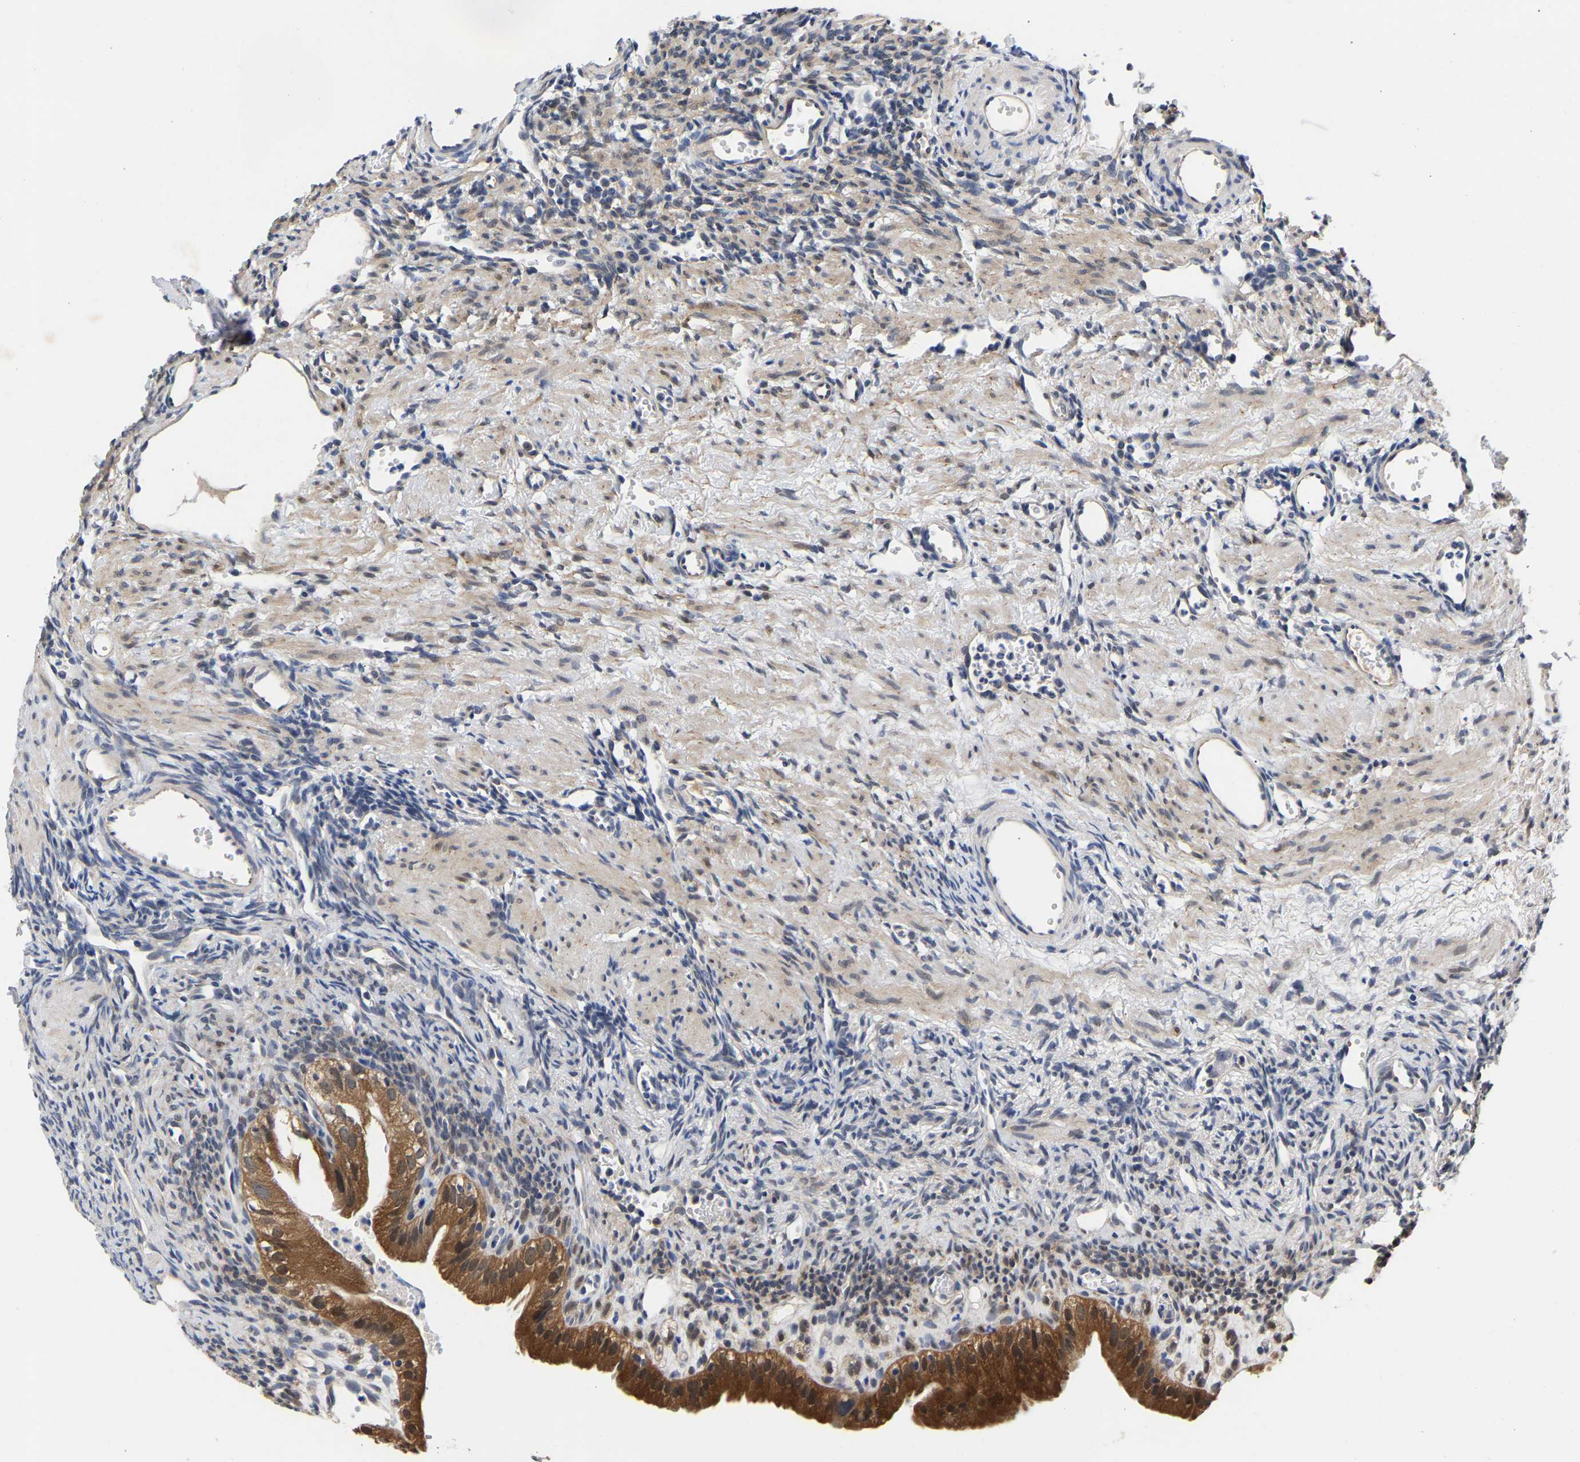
{"staining": {"intensity": "weak", "quantity": ">75%", "location": "cytoplasmic/membranous"}, "tissue": "ovary", "cell_type": "Follicle cells", "image_type": "normal", "snomed": [{"axis": "morphology", "description": "Normal tissue, NOS"}, {"axis": "topography", "description": "Ovary"}], "caption": "Weak cytoplasmic/membranous positivity is identified in approximately >75% of follicle cells in normal ovary. The staining was performed using DAB (3,3'-diaminobenzidine) to visualize the protein expression in brown, while the nuclei were stained in blue with hematoxylin (Magnification: 20x).", "gene": "CCDC6", "patient": {"sex": "female", "age": 33}}